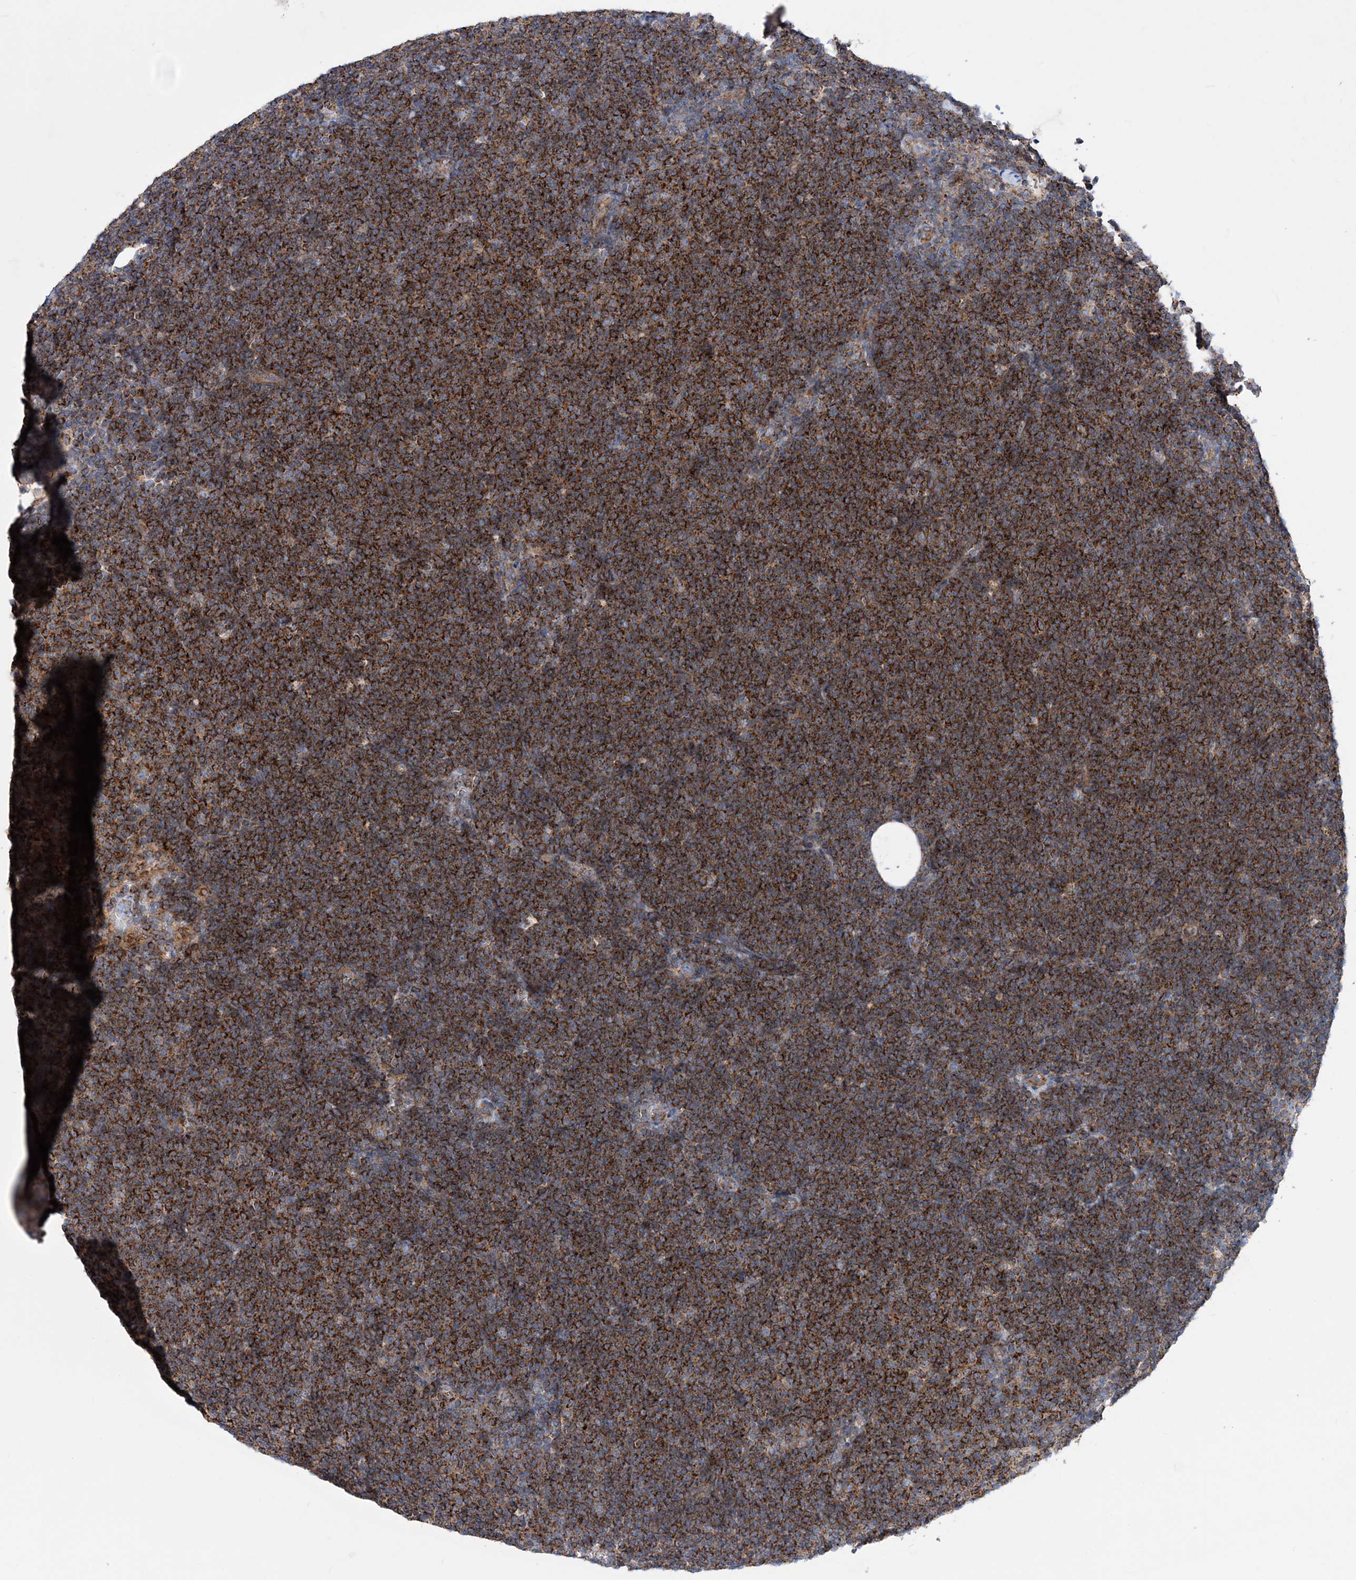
{"staining": {"intensity": "strong", "quantity": ">75%", "location": "cytoplasmic/membranous"}, "tissue": "lymphoma", "cell_type": "Tumor cells", "image_type": "cancer", "snomed": [{"axis": "morphology", "description": "Malignant lymphoma, non-Hodgkin's type, Low grade"}, {"axis": "topography", "description": "Lymph node"}], "caption": "Tumor cells demonstrate strong cytoplasmic/membranous positivity in approximately >75% of cells in lymphoma. (IHC, brightfield microscopy, high magnification).", "gene": "NGLY1", "patient": {"sex": "female", "age": 53}}